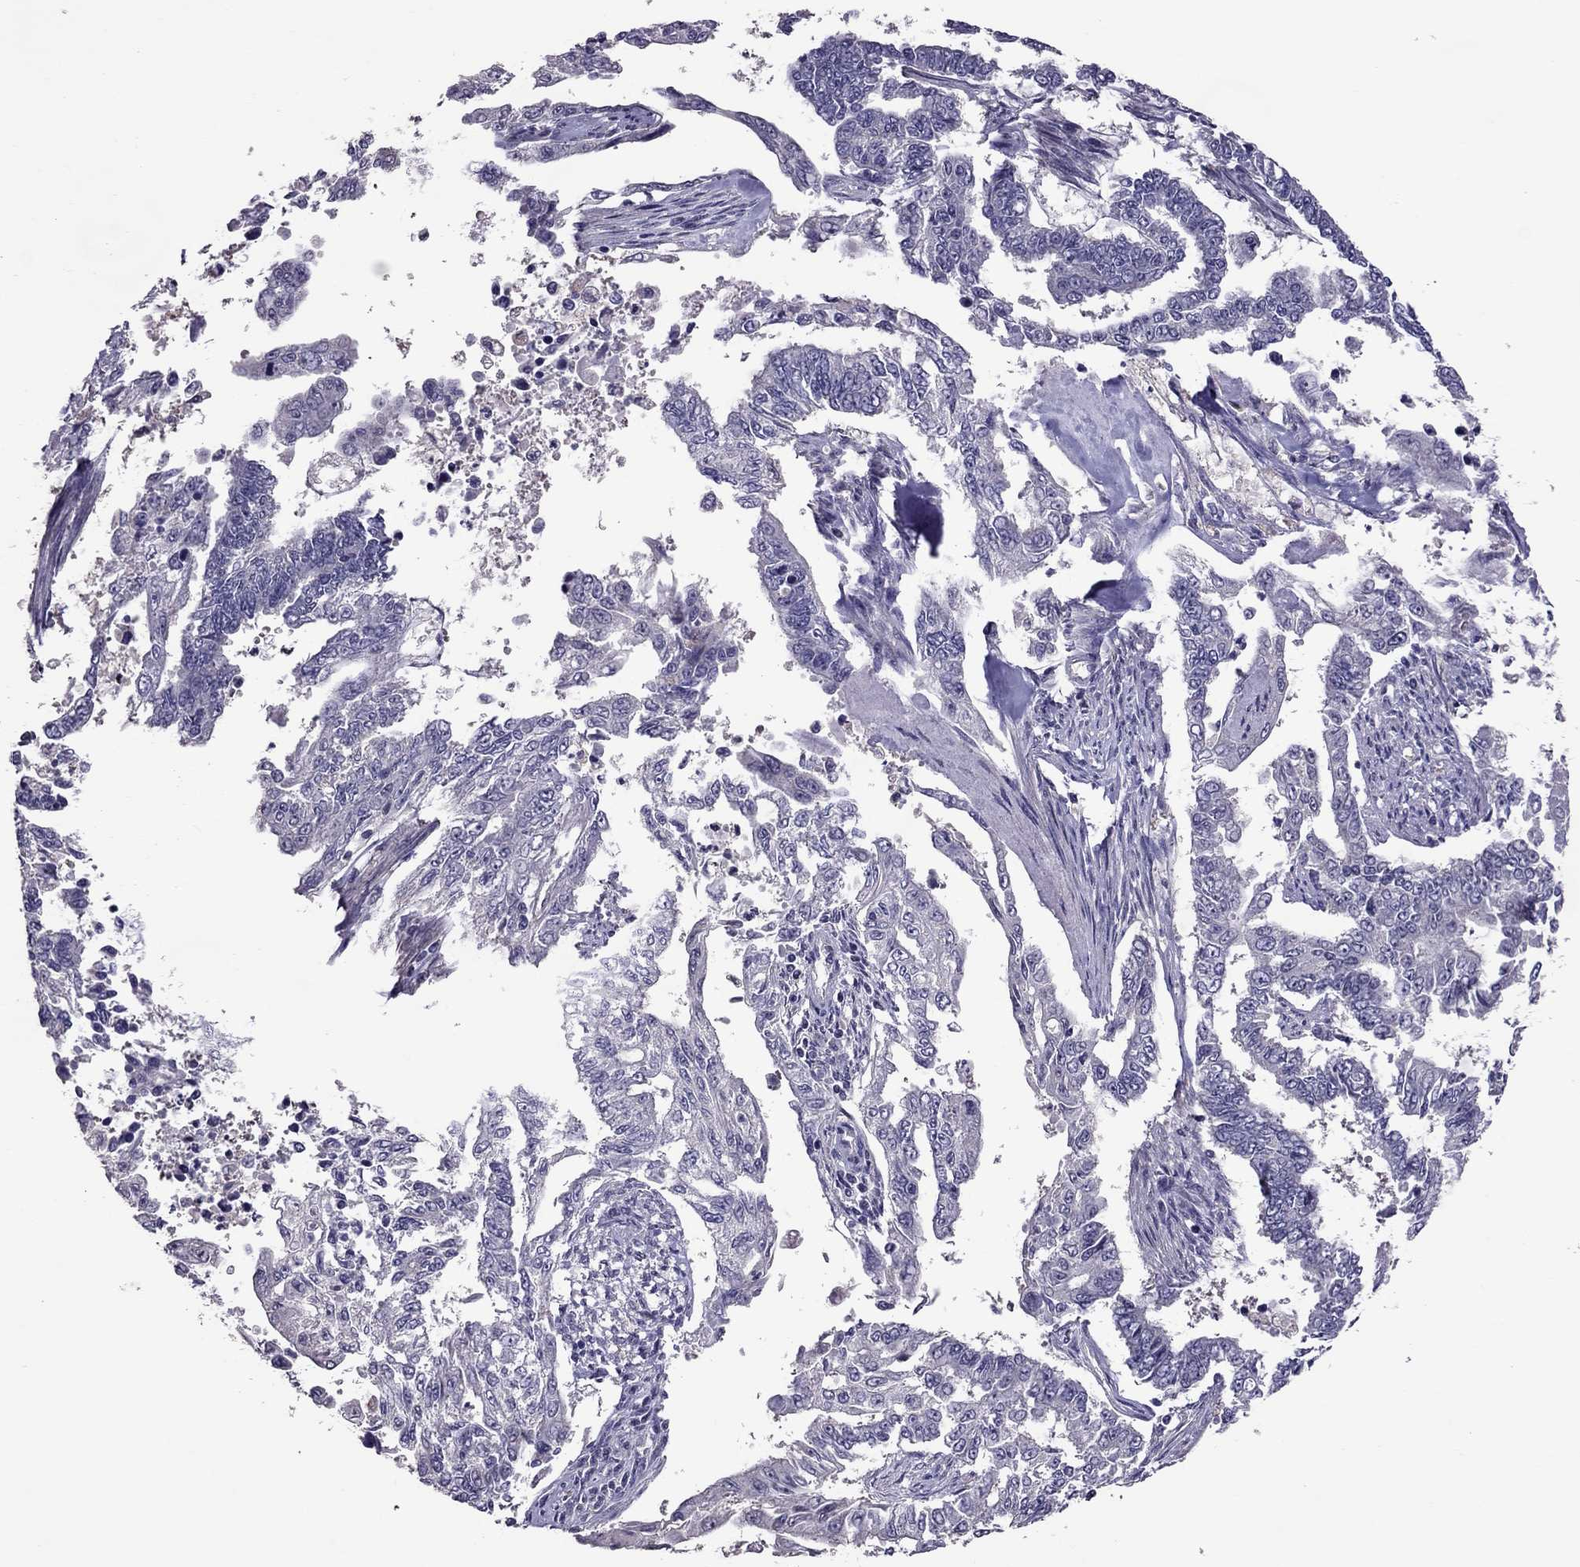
{"staining": {"intensity": "negative", "quantity": "none", "location": "none"}, "tissue": "endometrial cancer", "cell_type": "Tumor cells", "image_type": "cancer", "snomed": [{"axis": "morphology", "description": "Adenocarcinoma, NOS"}, {"axis": "topography", "description": "Uterus"}], "caption": "The photomicrograph displays no significant staining in tumor cells of endometrial adenocarcinoma.", "gene": "LRRC46", "patient": {"sex": "female", "age": 59}}